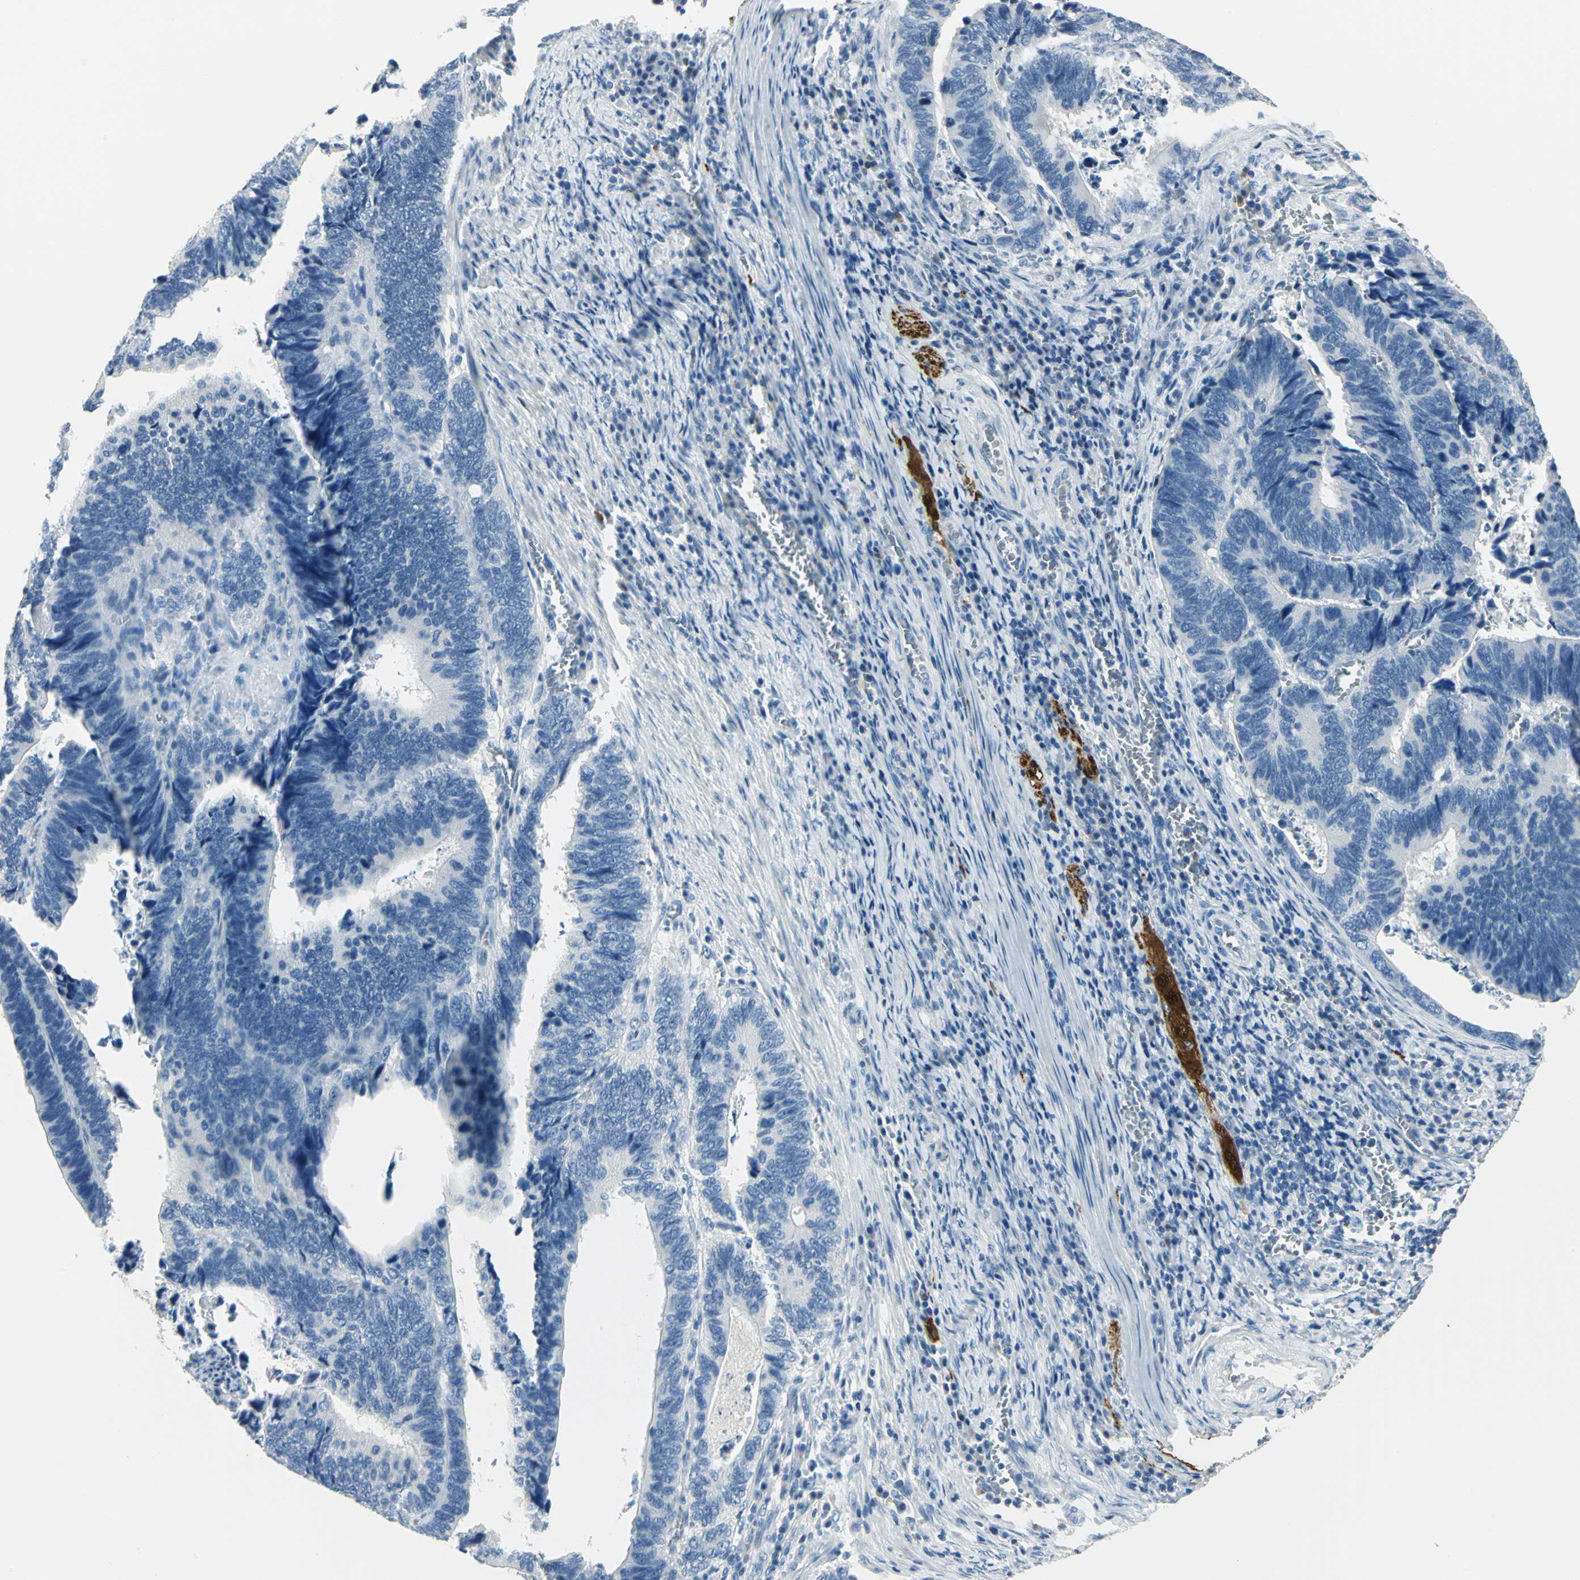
{"staining": {"intensity": "negative", "quantity": "none", "location": "none"}, "tissue": "colorectal cancer", "cell_type": "Tumor cells", "image_type": "cancer", "snomed": [{"axis": "morphology", "description": "Adenocarcinoma, NOS"}, {"axis": "topography", "description": "Colon"}], "caption": "The image exhibits no staining of tumor cells in colorectal cancer.", "gene": "UCHL1", "patient": {"sex": "male", "age": 72}}